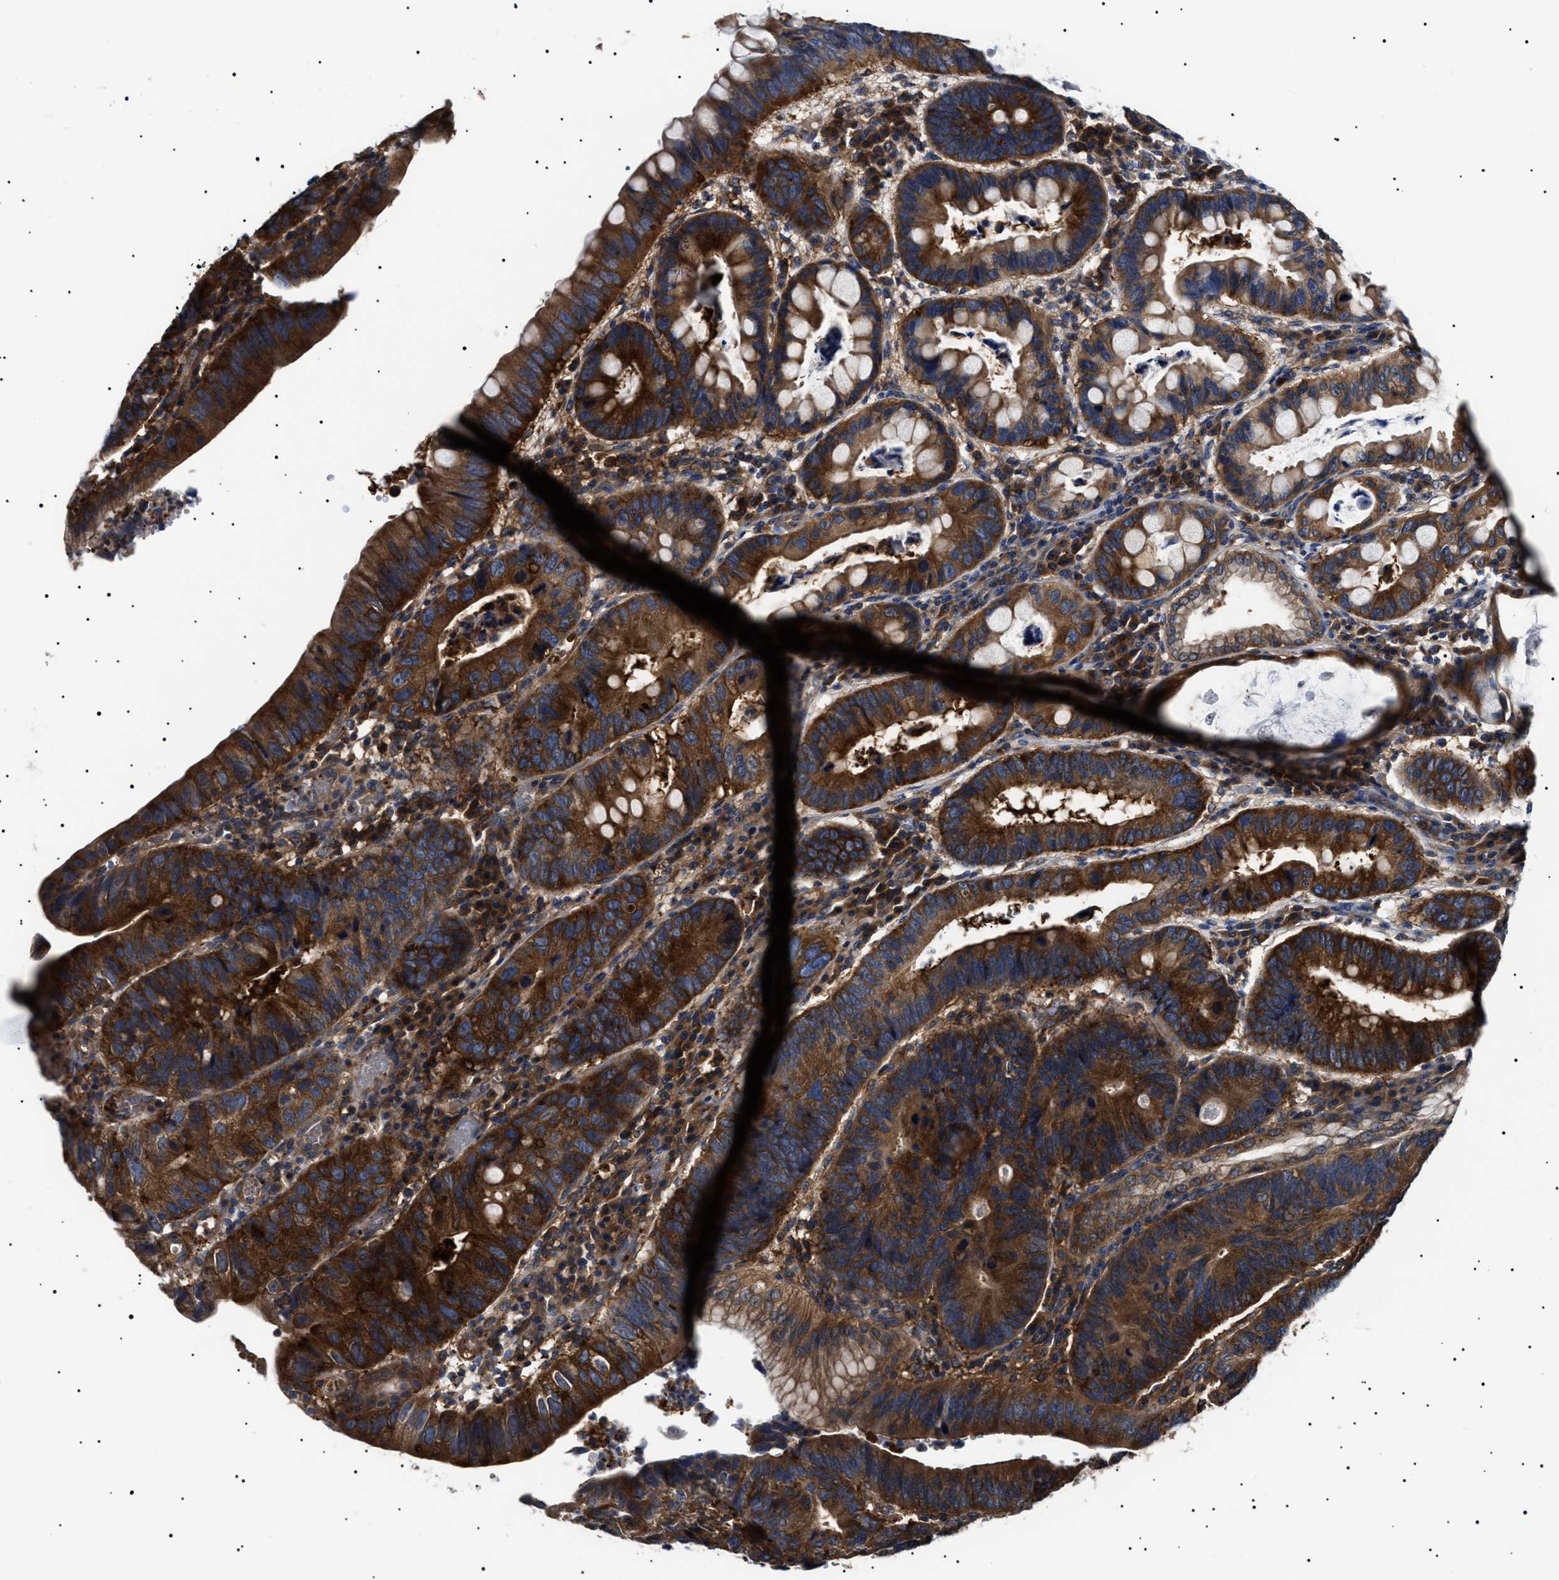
{"staining": {"intensity": "strong", "quantity": ">75%", "location": "cytoplasmic/membranous"}, "tissue": "stomach cancer", "cell_type": "Tumor cells", "image_type": "cancer", "snomed": [{"axis": "morphology", "description": "Adenocarcinoma, NOS"}, {"axis": "topography", "description": "Stomach"}], "caption": "Immunohistochemical staining of stomach cancer demonstrates strong cytoplasmic/membranous protein positivity in about >75% of tumor cells.", "gene": "TPP2", "patient": {"sex": "male", "age": 59}}